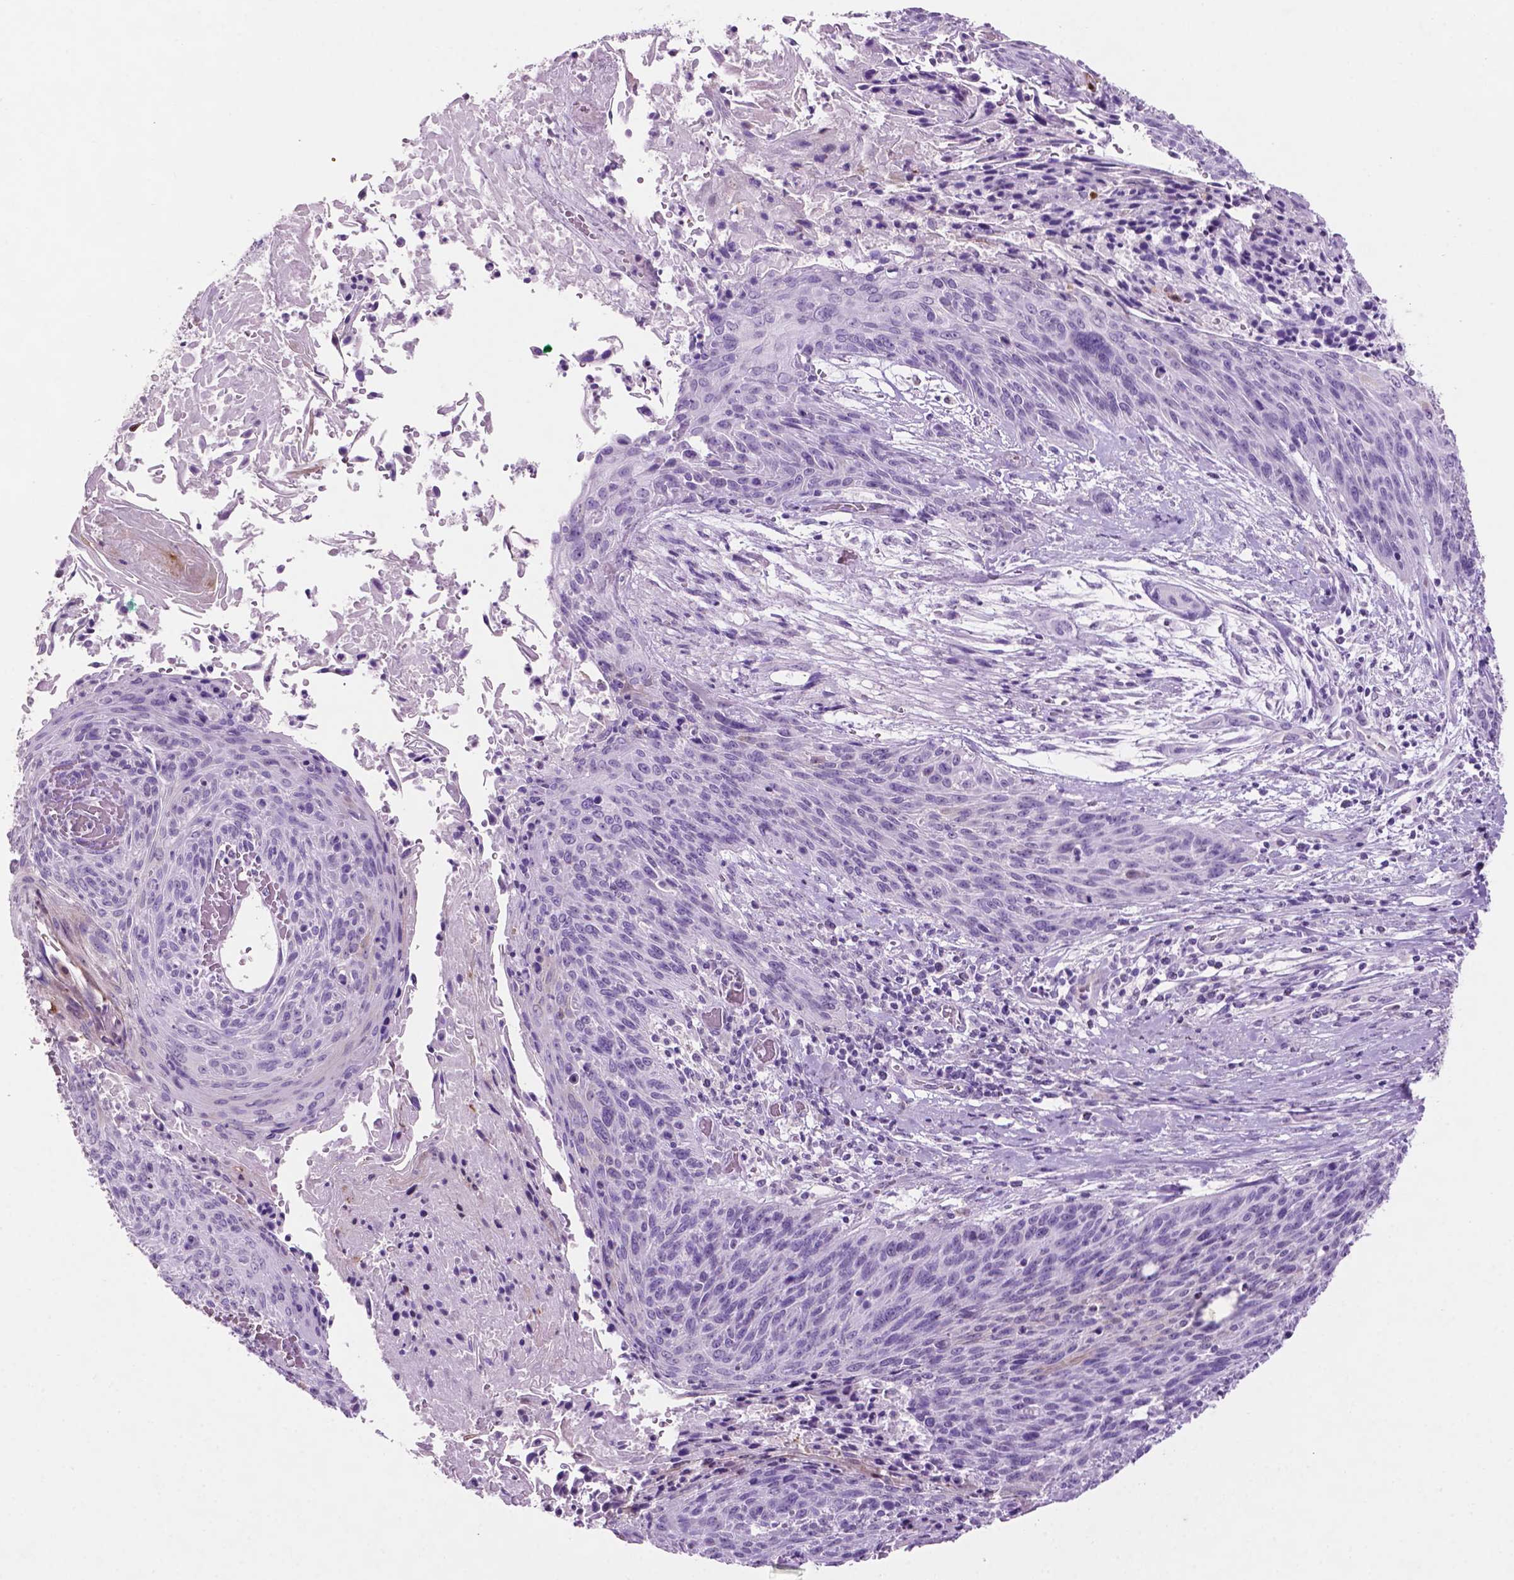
{"staining": {"intensity": "negative", "quantity": "none", "location": "none"}, "tissue": "cervical cancer", "cell_type": "Tumor cells", "image_type": "cancer", "snomed": [{"axis": "morphology", "description": "Squamous cell carcinoma, NOS"}, {"axis": "topography", "description": "Cervix"}], "caption": "This is an immunohistochemistry image of cervical squamous cell carcinoma. There is no positivity in tumor cells.", "gene": "PHGR1", "patient": {"sex": "female", "age": 45}}